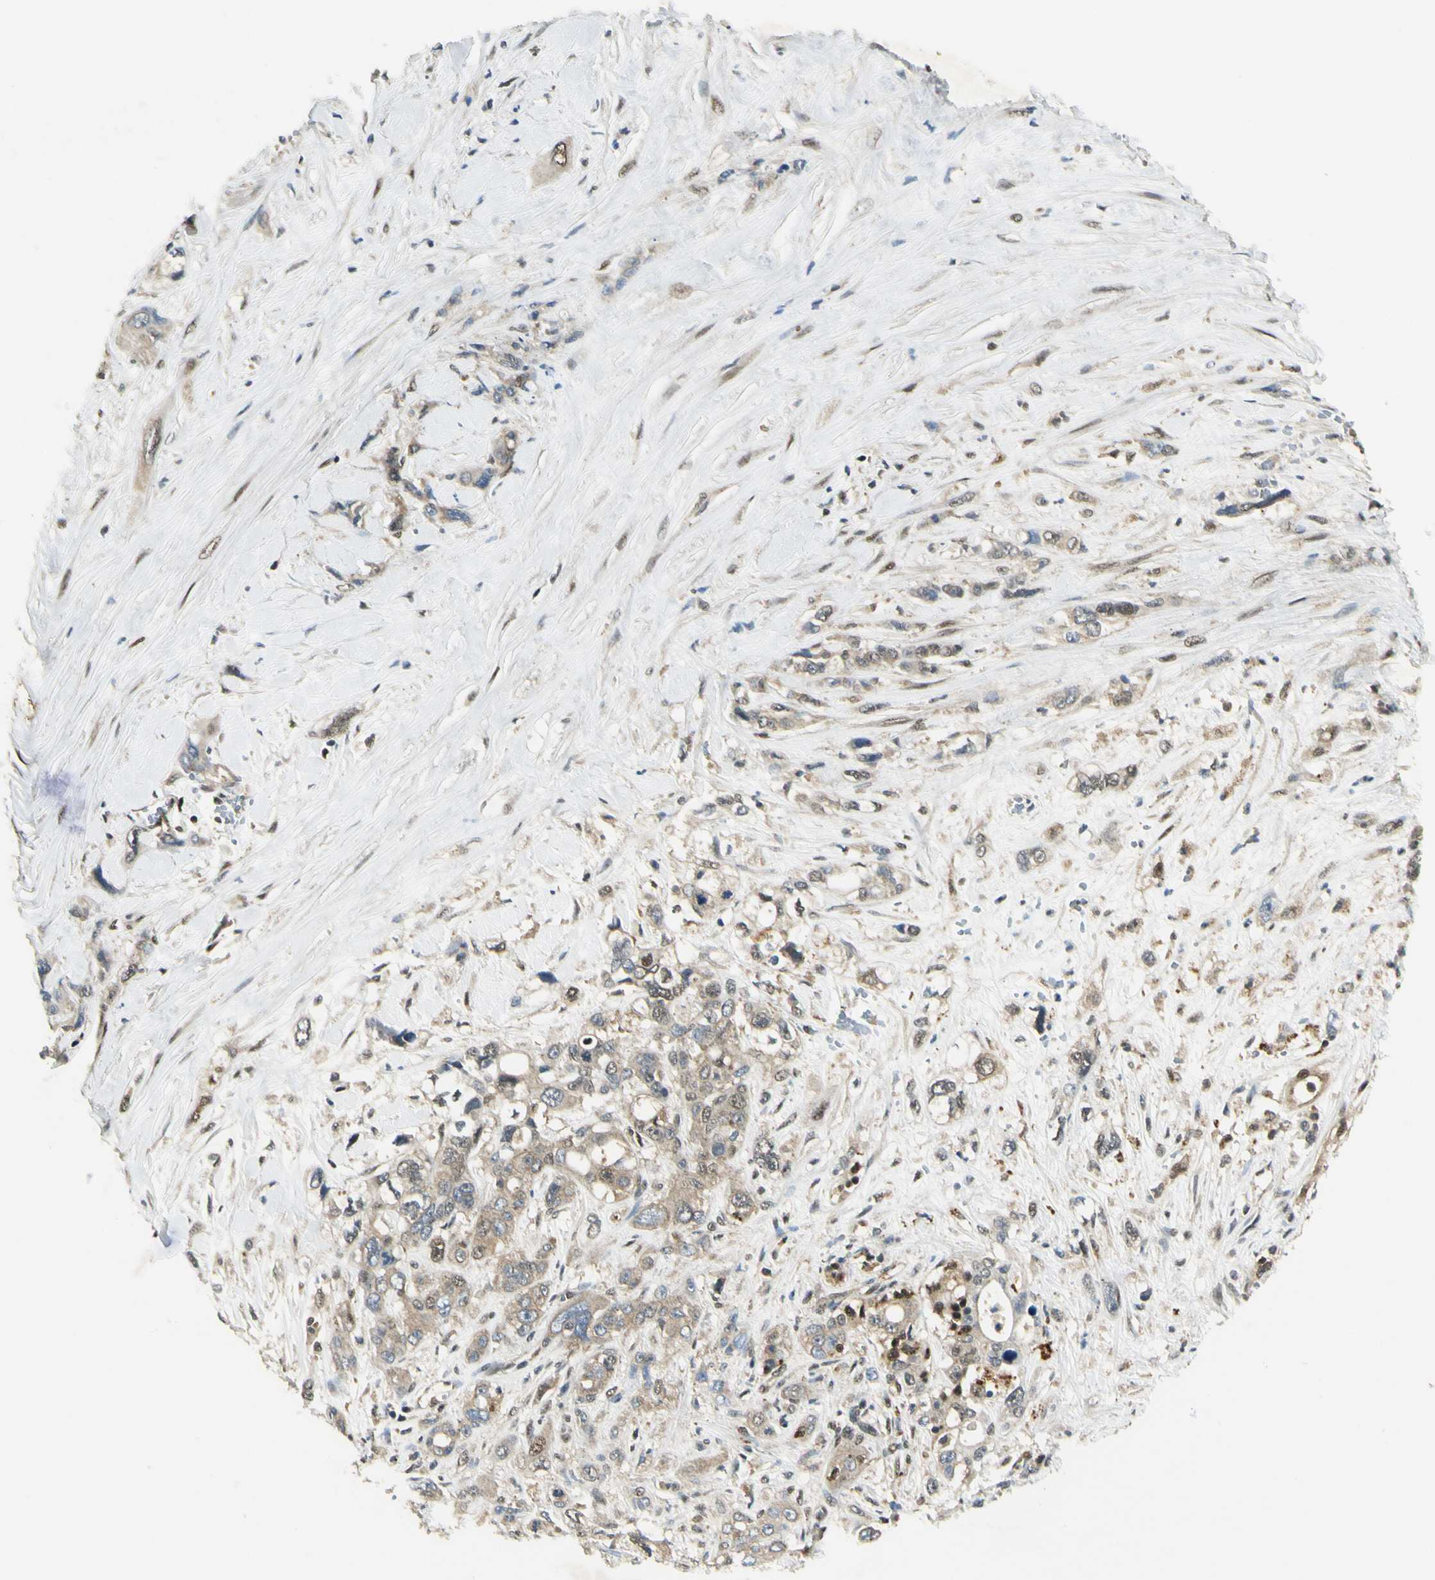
{"staining": {"intensity": "weak", "quantity": ">75%", "location": "cytoplasmic/membranous"}, "tissue": "pancreatic cancer", "cell_type": "Tumor cells", "image_type": "cancer", "snomed": [{"axis": "morphology", "description": "Adenocarcinoma, NOS"}, {"axis": "topography", "description": "Pancreas"}], "caption": "Immunohistochemical staining of pancreatic cancer (adenocarcinoma) reveals weak cytoplasmic/membranous protein staining in approximately >75% of tumor cells. The staining is performed using DAB (3,3'-diaminobenzidine) brown chromogen to label protein expression. The nuclei are counter-stained blue using hematoxylin.", "gene": "PSMD5", "patient": {"sex": "male", "age": 46}}